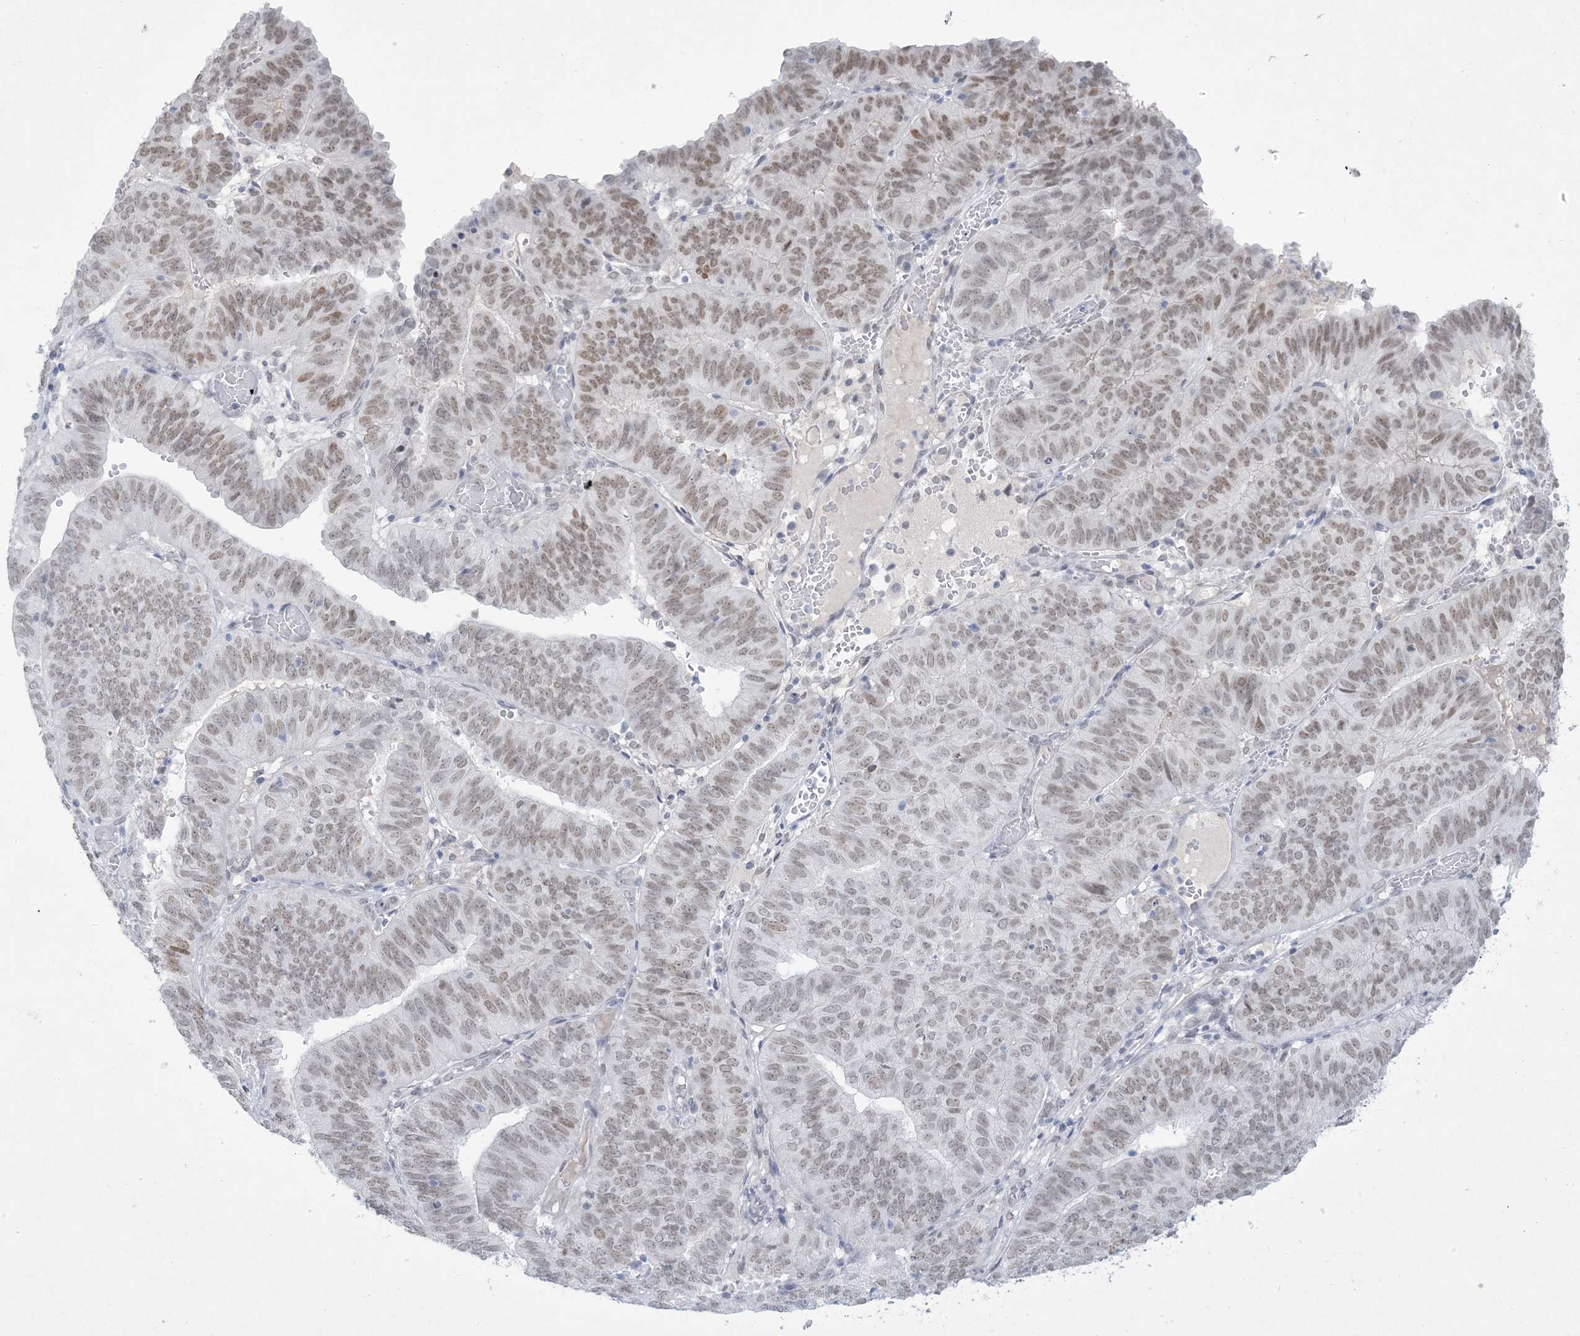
{"staining": {"intensity": "weak", "quantity": ">75%", "location": "nuclear"}, "tissue": "endometrial cancer", "cell_type": "Tumor cells", "image_type": "cancer", "snomed": [{"axis": "morphology", "description": "Adenocarcinoma, NOS"}, {"axis": "topography", "description": "Uterus"}], "caption": "DAB (3,3'-diaminobenzidine) immunohistochemical staining of human endometrial cancer (adenocarcinoma) reveals weak nuclear protein staining in about >75% of tumor cells.", "gene": "HOMEZ", "patient": {"sex": "female", "age": 77}}